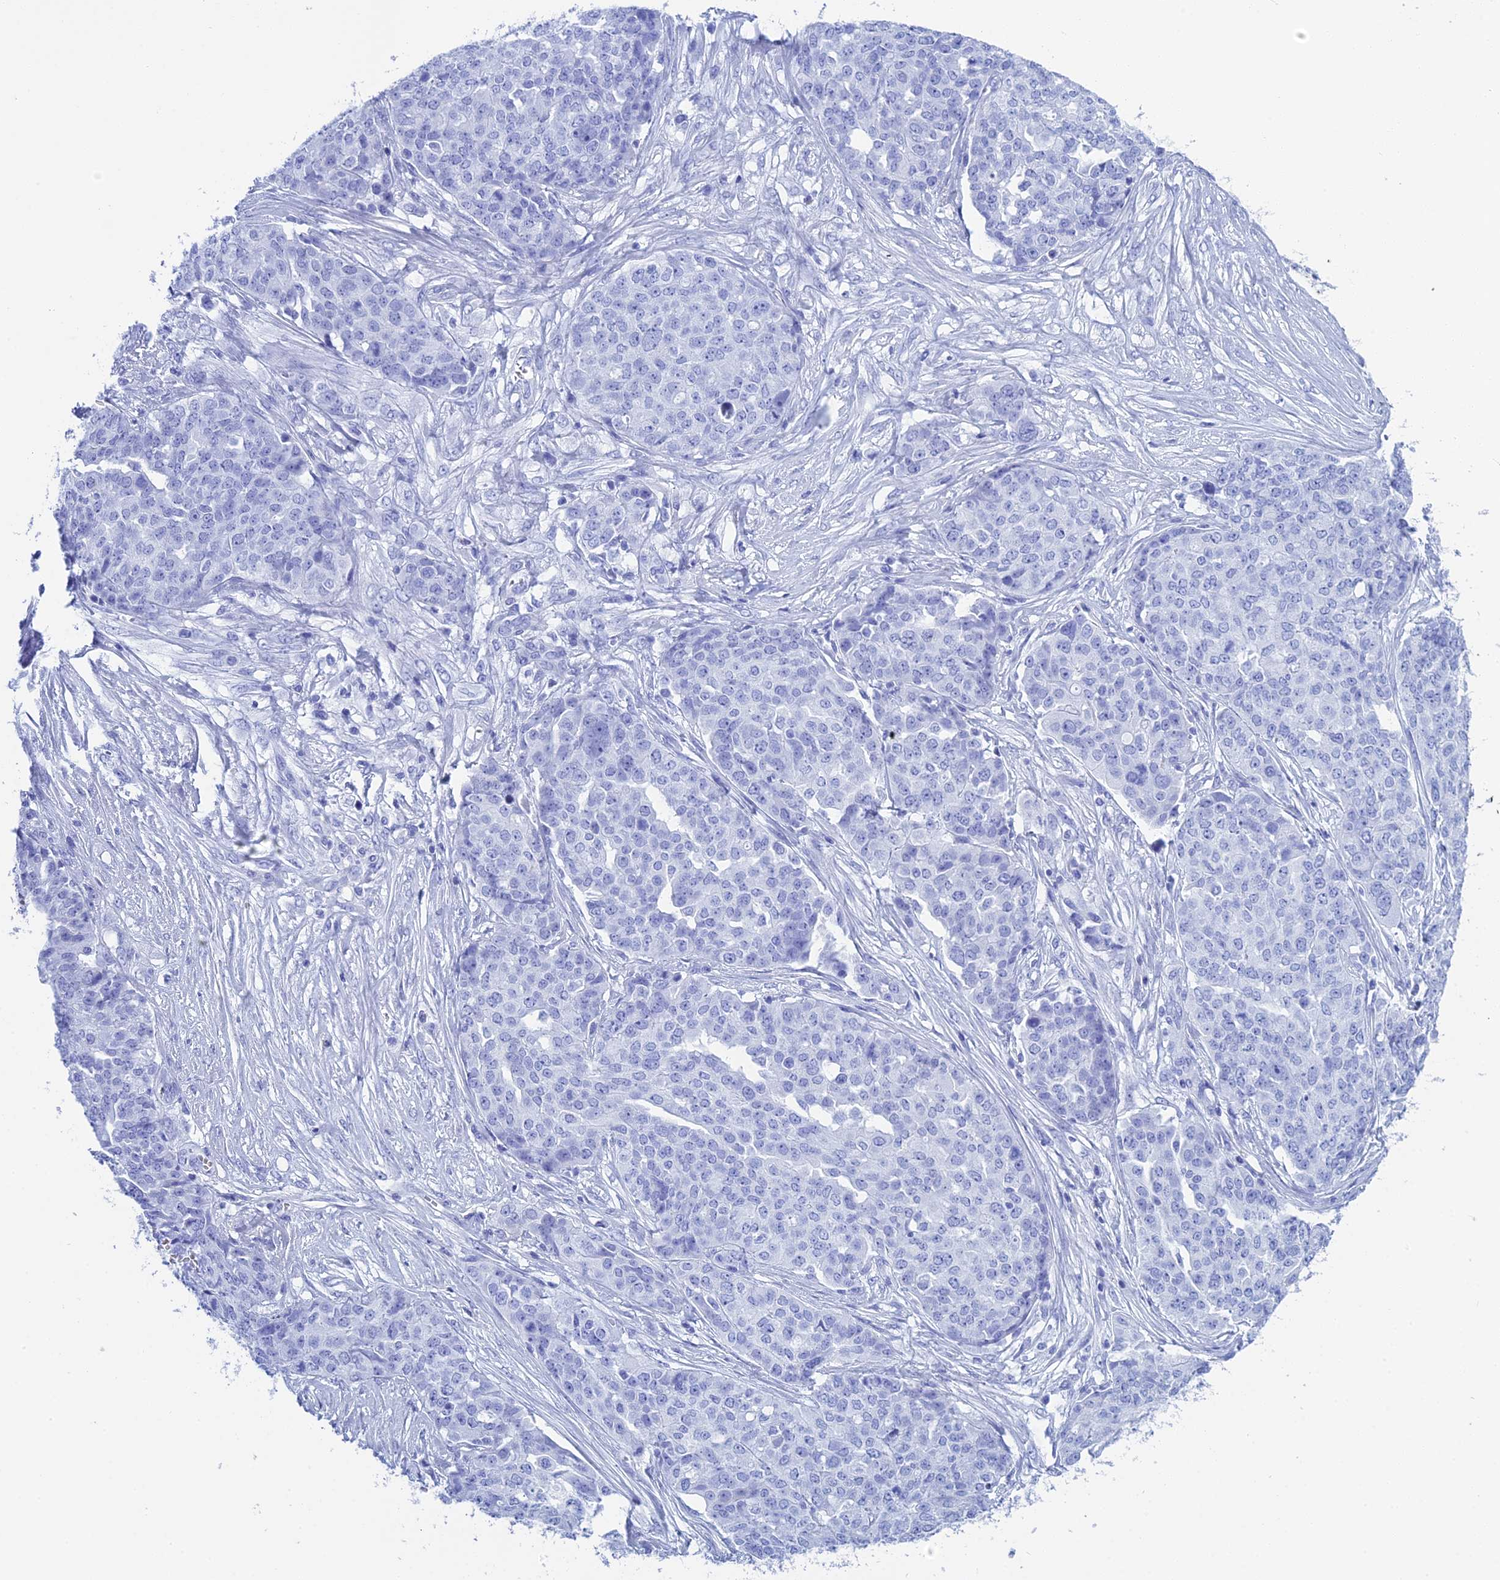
{"staining": {"intensity": "negative", "quantity": "none", "location": "none"}, "tissue": "ovarian cancer", "cell_type": "Tumor cells", "image_type": "cancer", "snomed": [{"axis": "morphology", "description": "Cystadenocarcinoma, serous, NOS"}, {"axis": "topography", "description": "Soft tissue"}, {"axis": "topography", "description": "Ovary"}], "caption": "This photomicrograph is of ovarian cancer stained with immunohistochemistry to label a protein in brown with the nuclei are counter-stained blue. There is no positivity in tumor cells. The staining was performed using DAB to visualize the protein expression in brown, while the nuclei were stained in blue with hematoxylin (Magnification: 20x).", "gene": "TEX101", "patient": {"sex": "female", "age": 57}}